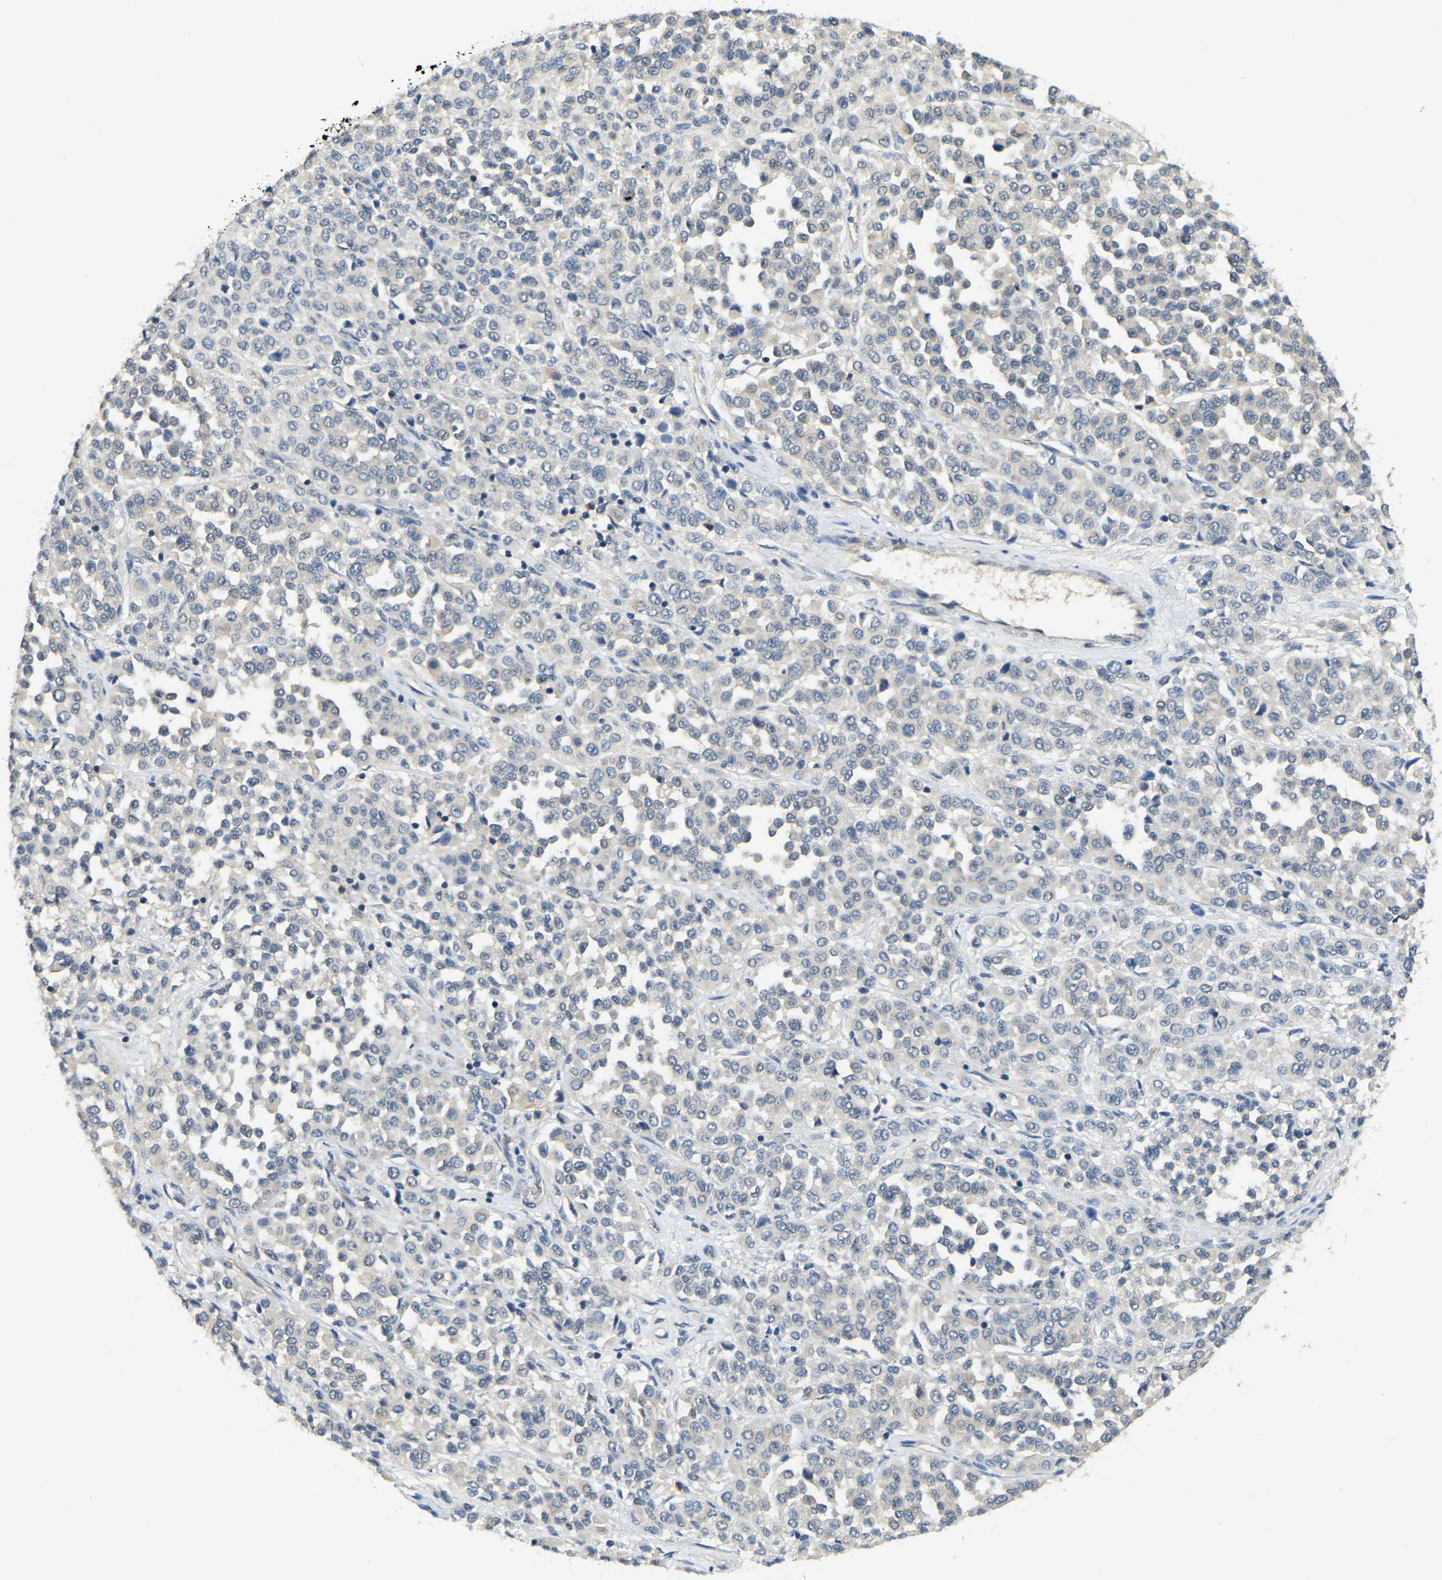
{"staining": {"intensity": "negative", "quantity": "none", "location": "none"}, "tissue": "melanoma", "cell_type": "Tumor cells", "image_type": "cancer", "snomed": [{"axis": "morphology", "description": "Malignant melanoma, Metastatic site"}, {"axis": "topography", "description": "Pancreas"}], "caption": "A high-resolution photomicrograph shows immunohistochemistry (IHC) staining of melanoma, which exhibits no significant expression in tumor cells.", "gene": "AHNAK", "patient": {"sex": "female", "age": 30}}